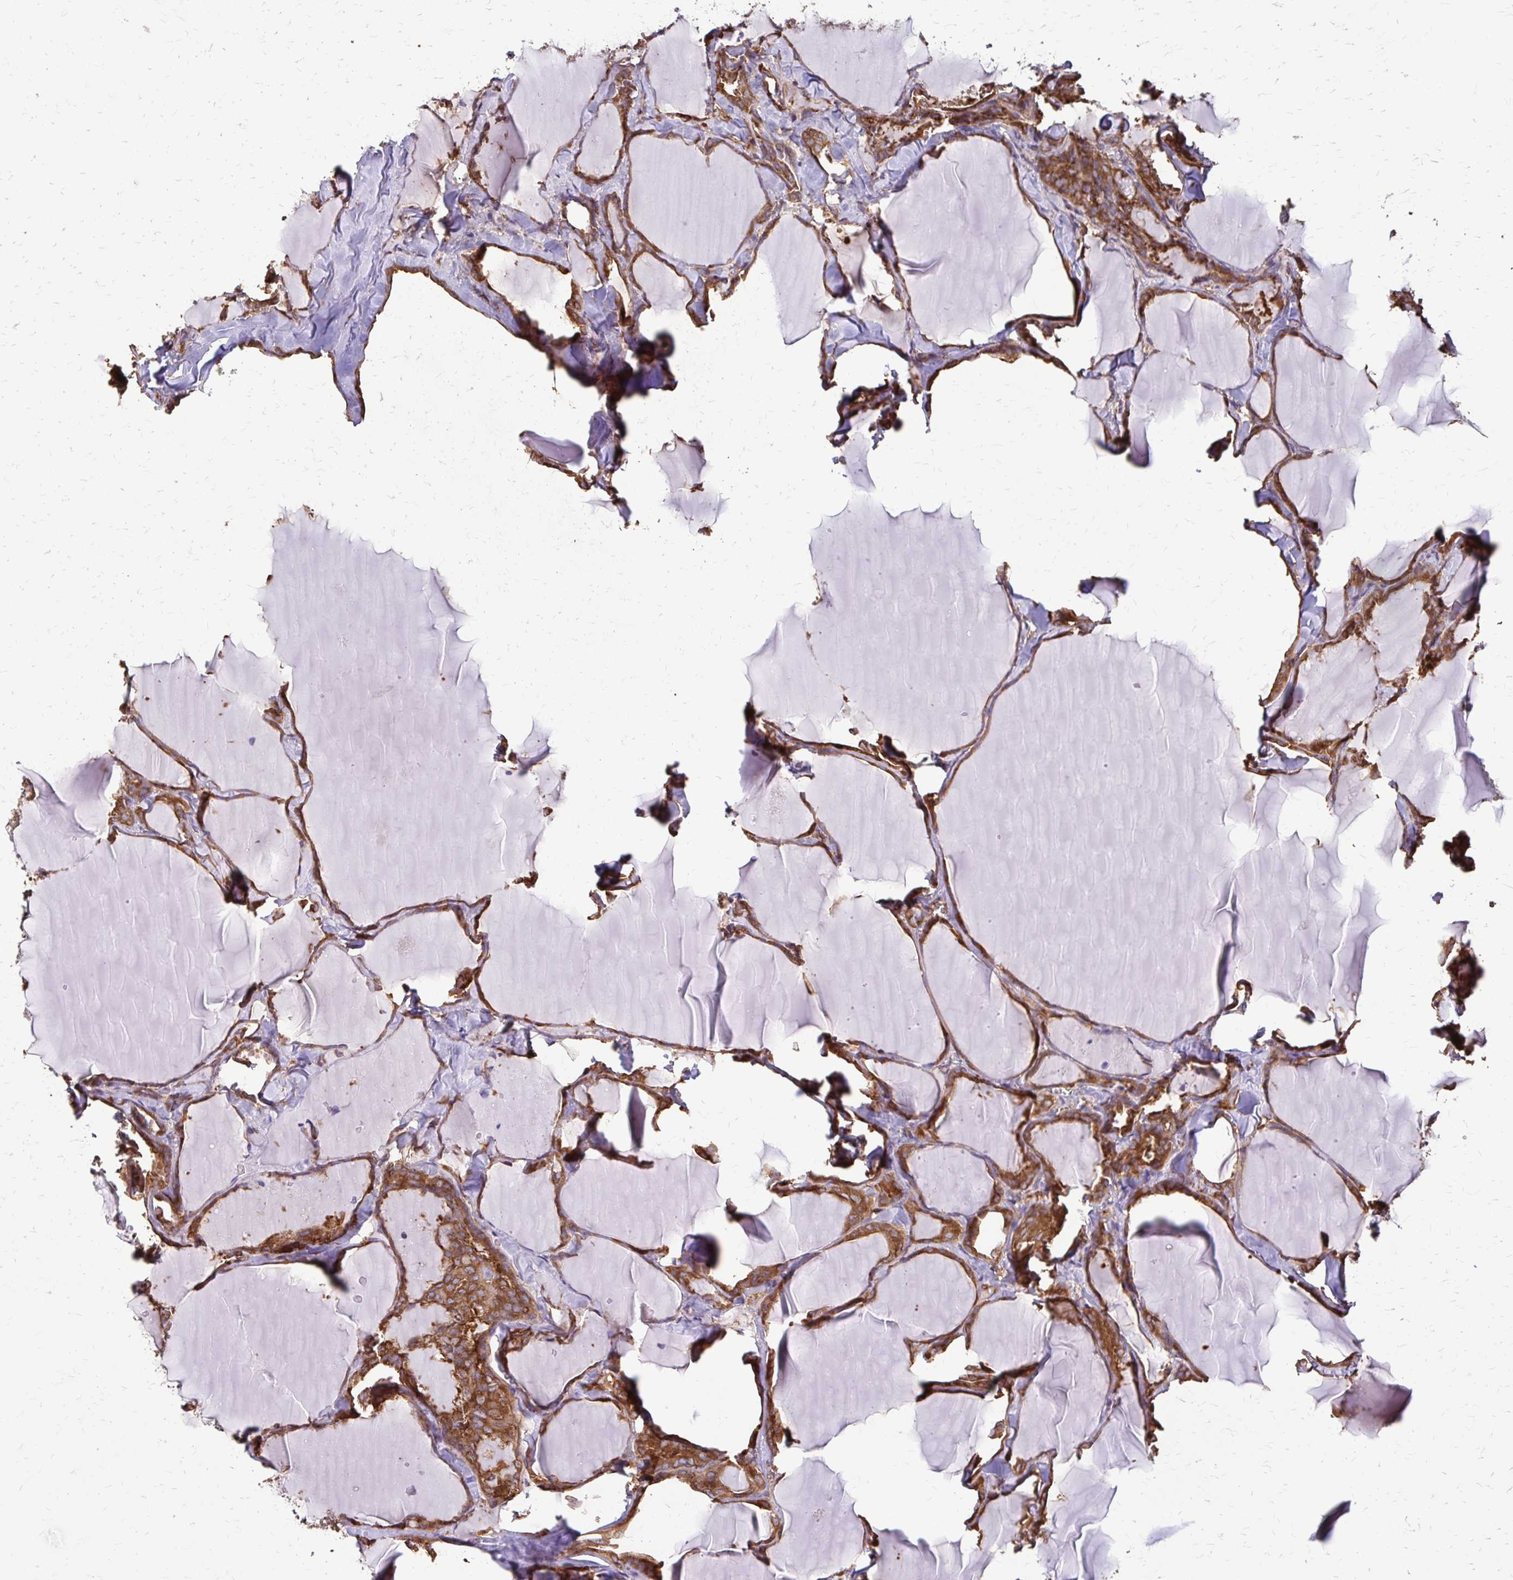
{"staining": {"intensity": "moderate", "quantity": ">75%", "location": "cytoplasmic/membranous"}, "tissue": "thyroid cancer", "cell_type": "Tumor cells", "image_type": "cancer", "snomed": [{"axis": "morphology", "description": "Papillary adenocarcinoma, NOS"}, {"axis": "topography", "description": "Thyroid gland"}], "caption": "Protein staining of papillary adenocarcinoma (thyroid) tissue demonstrates moderate cytoplasmic/membranous expression in about >75% of tumor cells. The staining was performed using DAB (3,3'-diaminobenzidine) to visualize the protein expression in brown, while the nuclei were stained in blue with hematoxylin (Magnification: 20x).", "gene": "EEF2", "patient": {"sex": "male", "age": 30}}